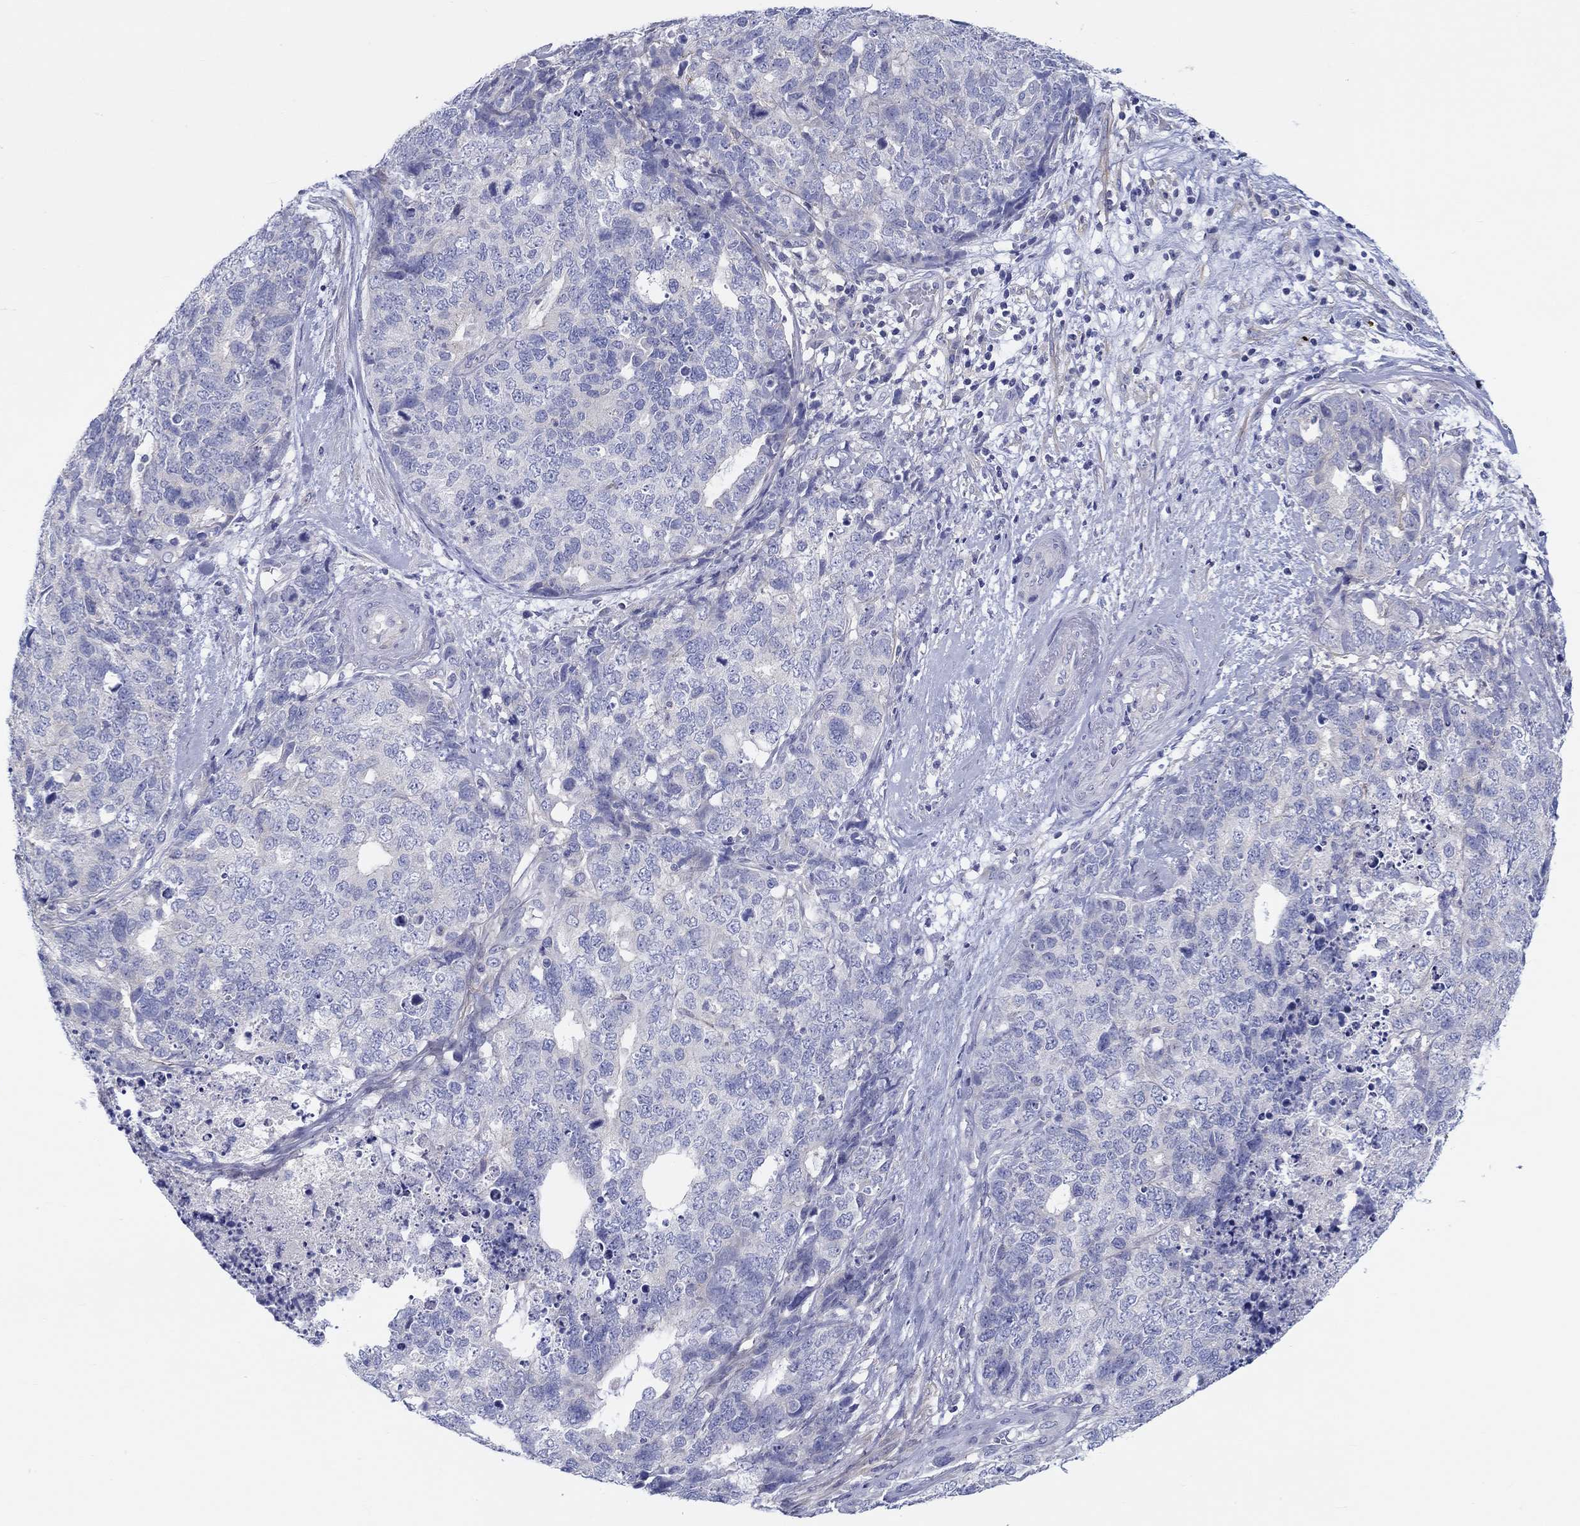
{"staining": {"intensity": "negative", "quantity": "none", "location": "none"}, "tissue": "cervical cancer", "cell_type": "Tumor cells", "image_type": "cancer", "snomed": [{"axis": "morphology", "description": "Squamous cell carcinoma, NOS"}, {"axis": "topography", "description": "Cervix"}], "caption": "Immunohistochemistry (IHC) image of neoplastic tissue: human cervical cancer stained with DAB shows no significant protein expression in tumor cells.", "gene": "HAPLN4", "patient": {"sex": "female", "age": 63}}